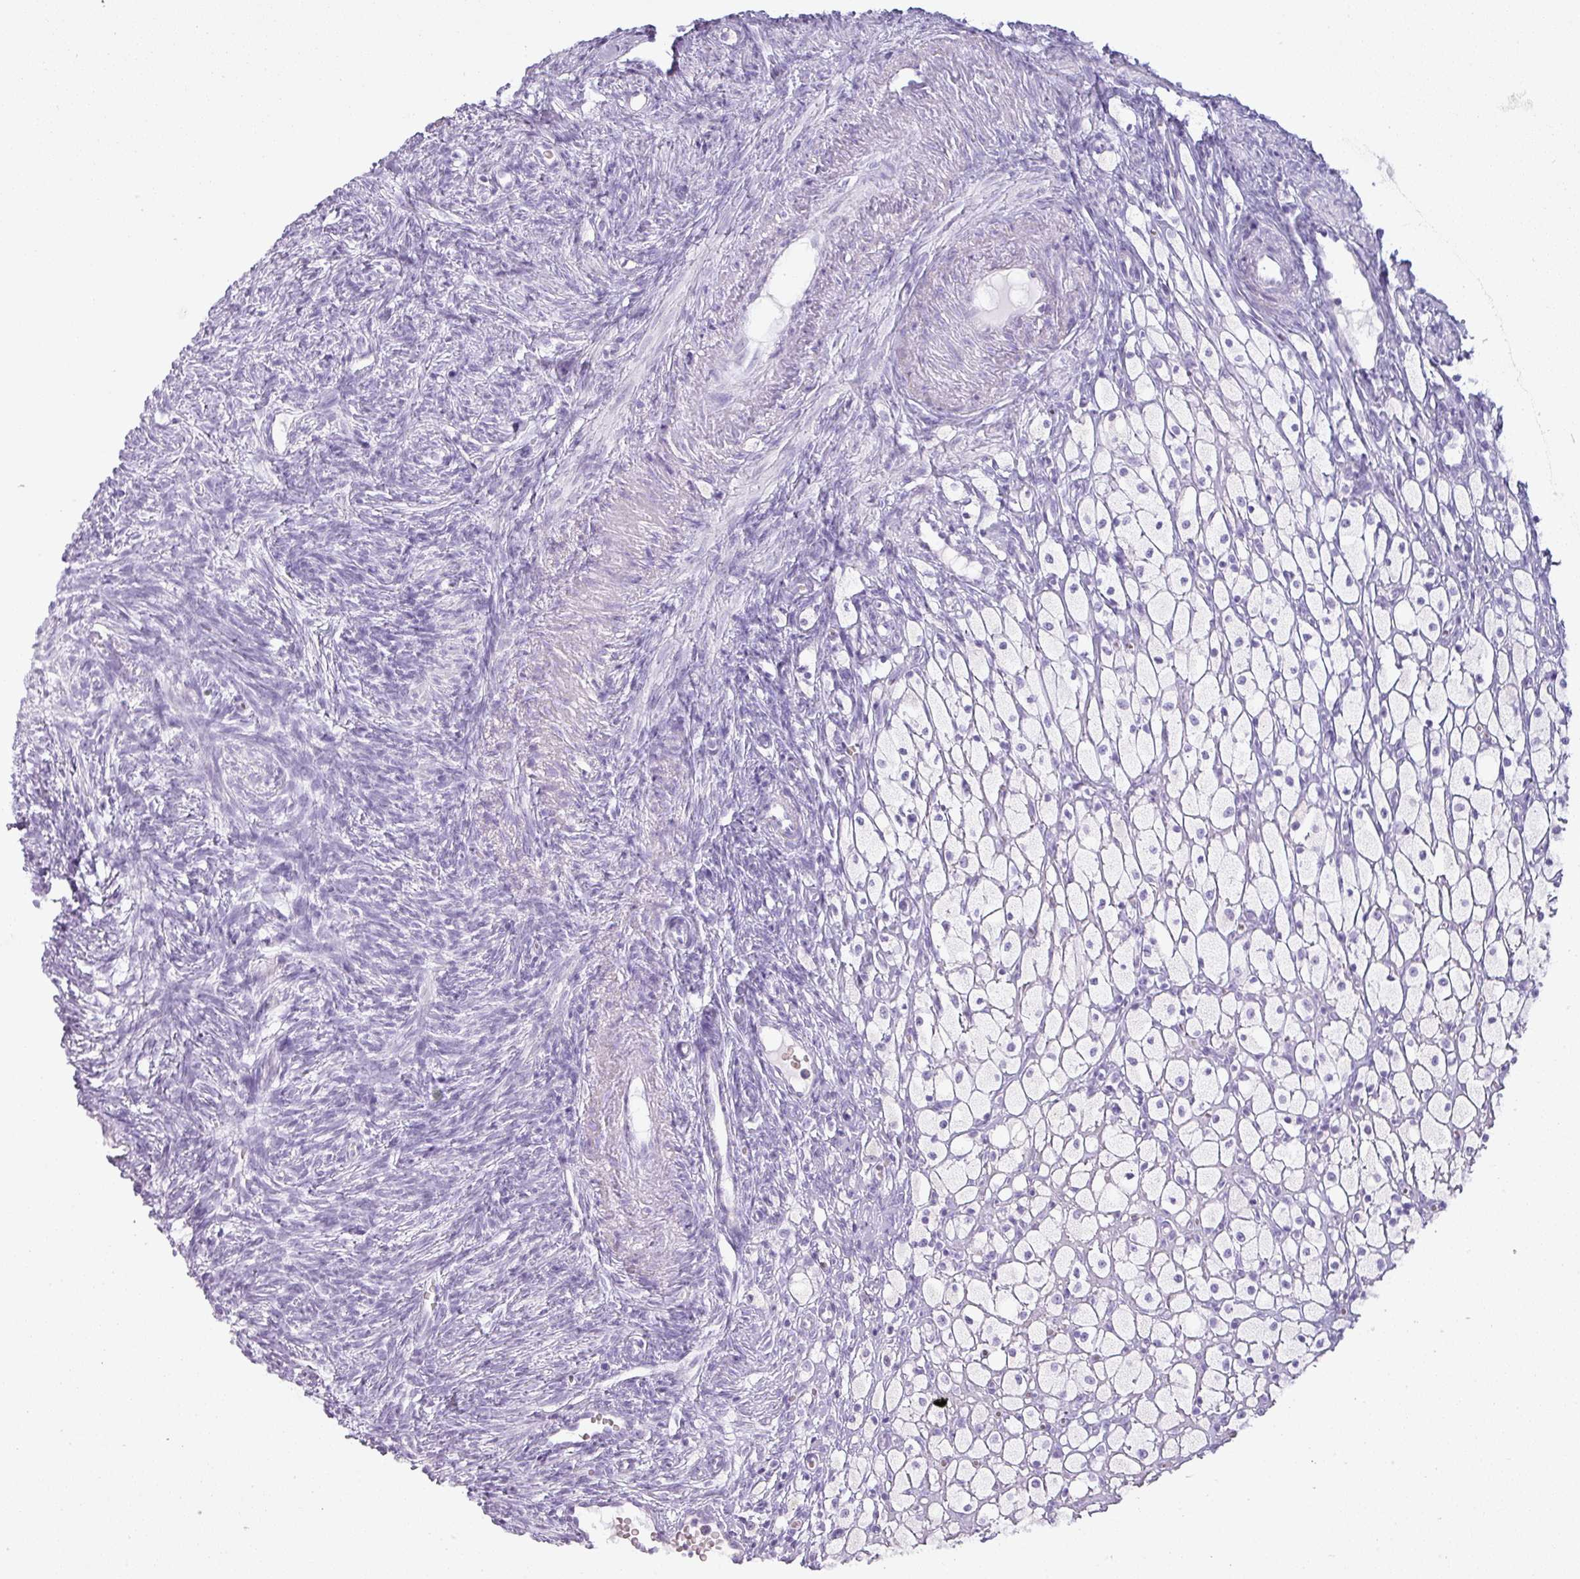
{"staining": {"intensity": "negative", "quantity": "none", "location": "none"}, "tissue": "ovary", "cell_type": "Ovarian stroma cells", "image_type": "normal", "snomed": [{"axis": "morphology", "description": "Normal tissue, NOS"}, {"axis": "topography", "description": "Ovary"}], "caption": "The image displays no significant staining in ovarian stroma cells of ovary. Brightfield microscopy of immunohistochemistry (IHC) stained with DAB (3,3'-diaminobenzidine) (brown) and hematoxylin (blue), captured at high magnification.", "gene": "PGA3", "patient": {"sex": "female", "age": 51}}